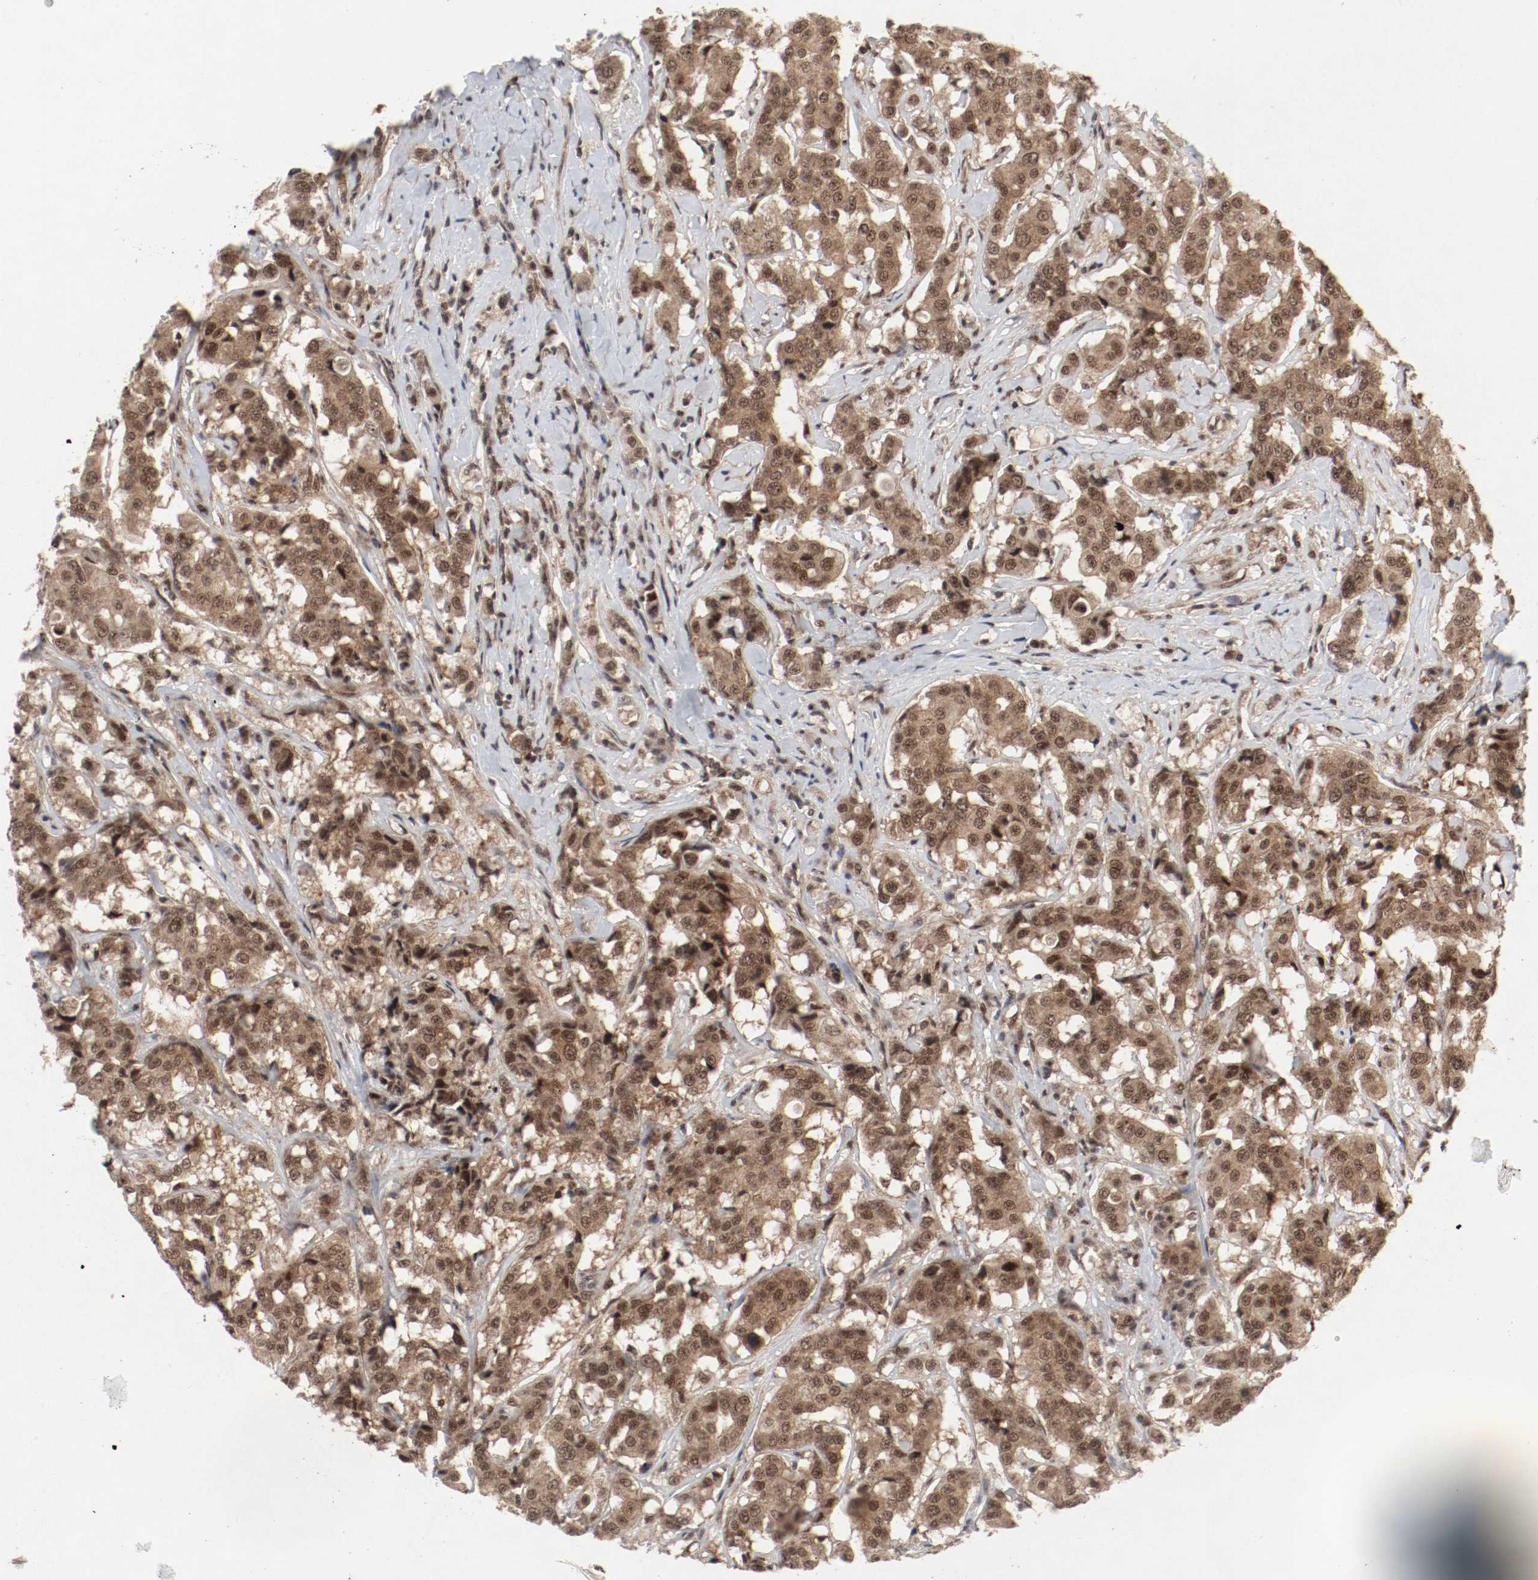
{"staining": {"intensity": "moderate", "quantity": ">75%", "location": "cytoplasmic/membranous,nuclear"}, "tissue": "breast cancer", "cell_type": "Tumor cells", "image_type": "cancer", "snomed": [{"axis": "morphology", "description": "Duct carcinoma"}, {"axis": "topography", "description": "Breast"}], "caption": "An IHC photomicrograph of tumor tissue is shown. Protein staining in brown shows moderate cytoplasmic/membranous and nuclear positivity in intraductal carcinoma (breast) within tumor cells. (IHC, brightfield microscopy, high magnification).", "gene": "CSNK2B", "patient": {"sex": "female", "age": 27}}